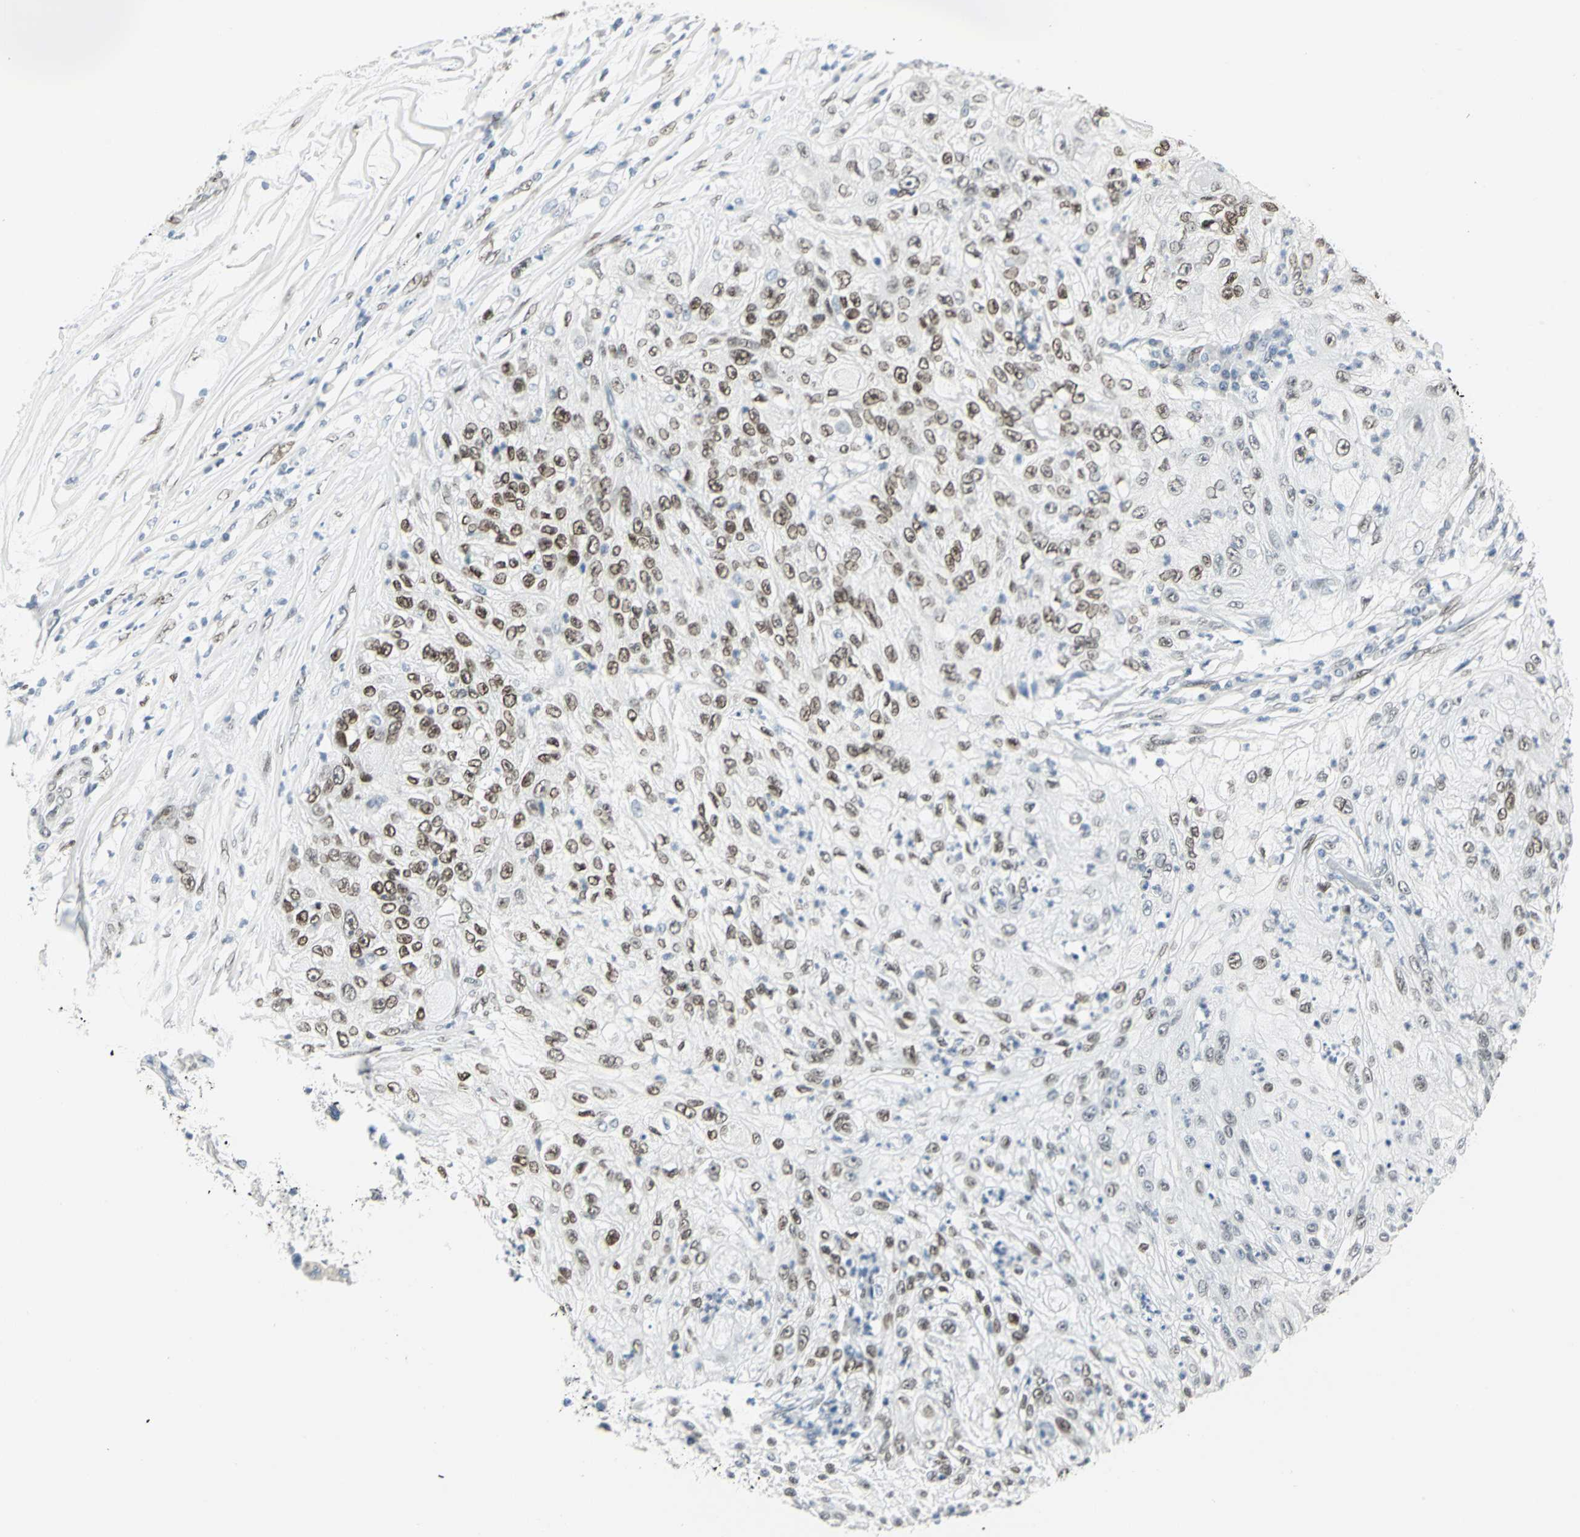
{"staining": {"intensity": "moderate", "quantity": ">75%", "location": "nuclear"}, "tissue": "lung cancer", "cell_type": "Tumor cells", "image_type": "cancer", "snomed": [{"axis": "morphology", "description": "Inflammation, NOS"}, {"axis": "morphology", "description": "Squamous cell carcinoma, NOS"}, {"axis": "topography", "description": "Lymph node"}, {"axis": "topography", "description": "Soft tissue"}, {"axis": "topography", "description": "Lung"}], "caption": "There is medium levels of moderate nuclear staining in tumor cells of squamous cell carcinoma (lung), as demonstrated by immunohistochemical staining (brown color).", "gene": "MEIS2", "patient": {"sex": "male", "age": 66}}